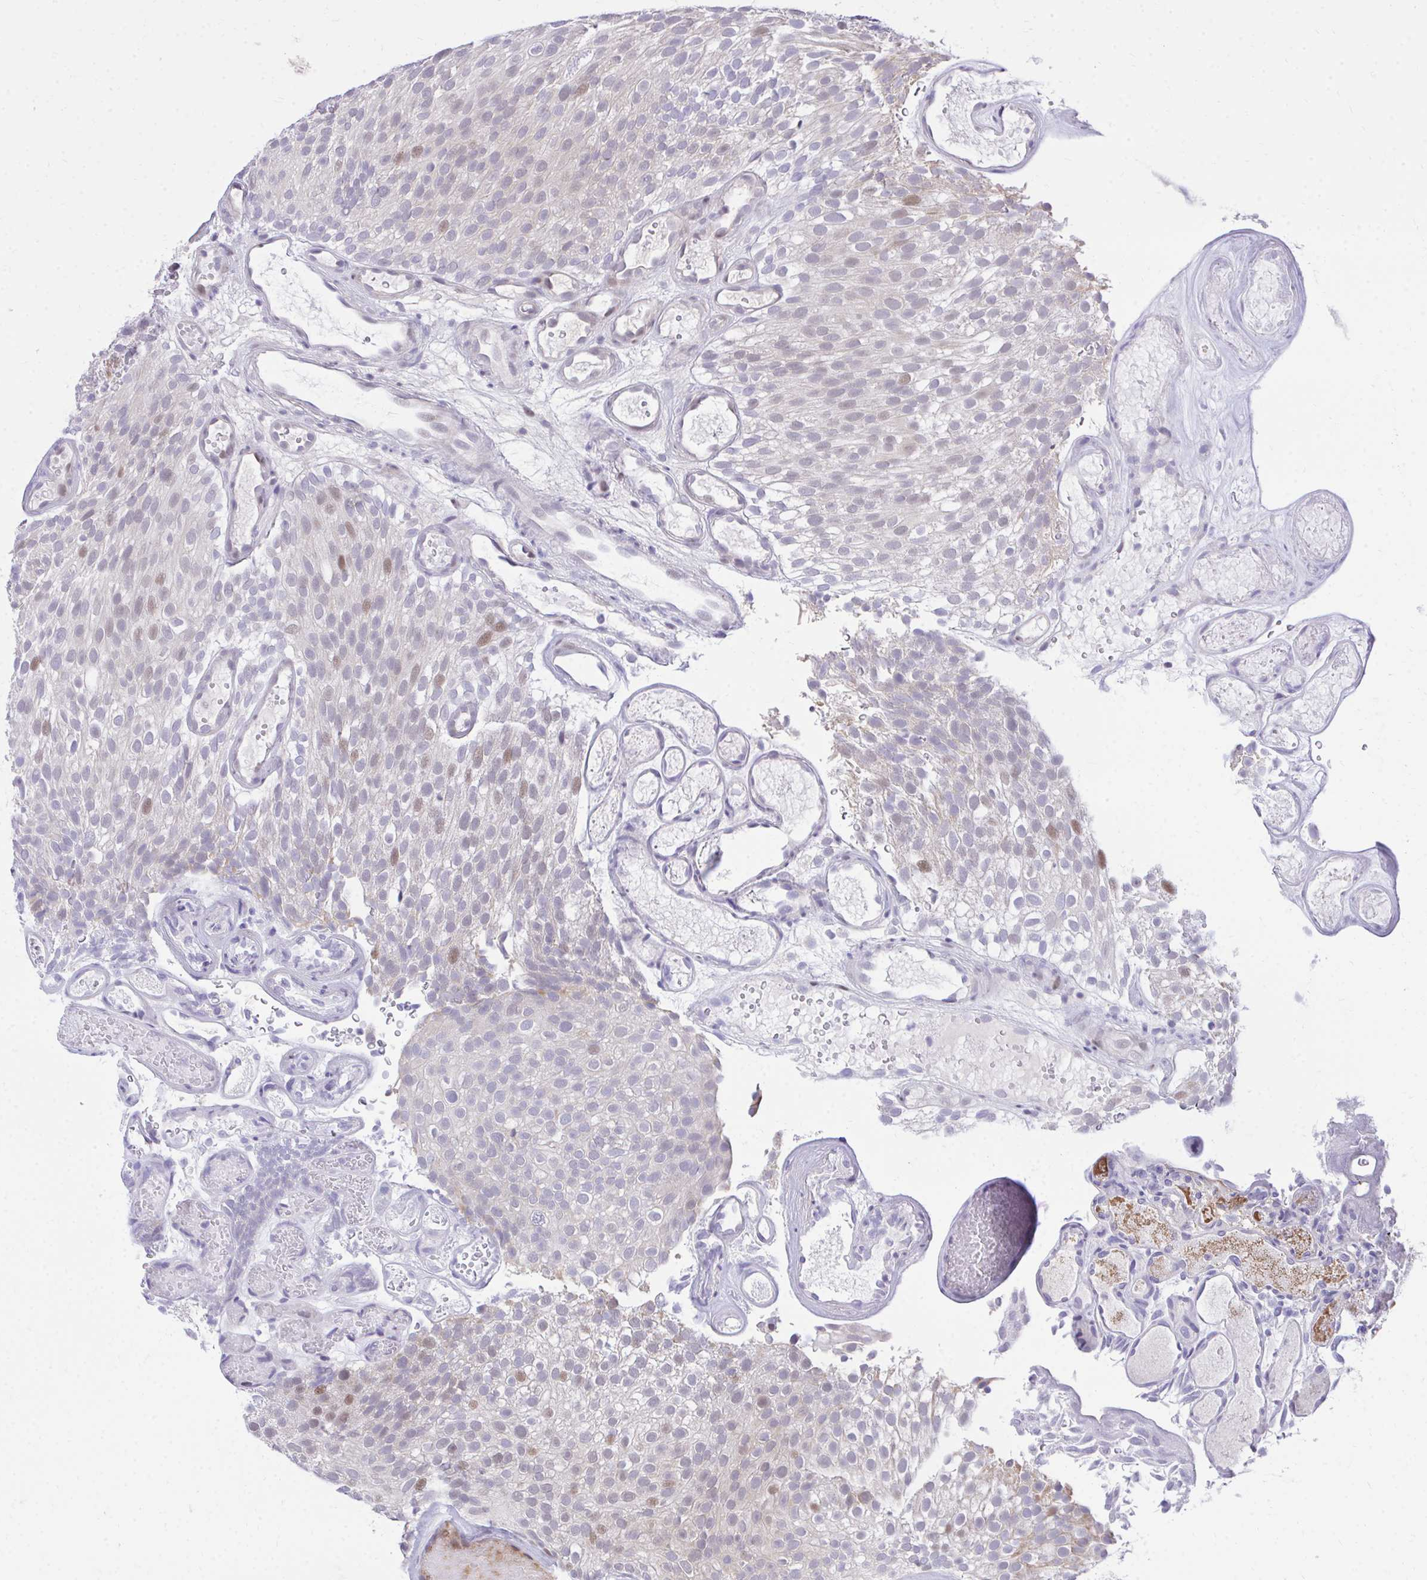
{"staining": {"intensity": "moderate", "quantity": "<25%", "location": "nuclear"}, "tissue": "urothelial cancer", "cell_type": "Tumor cells", "image_type": "cancer", "snomed": [{"axis": "morphology", "description": "Urothelial carcinoma, Low grade"}, {"axis": "topography", "description": "Urinary bladder"}], "caption": "Immunohistochemical staining of urothelial carcinoma (low-grade) displays low levels of moderate nuclear staining in about <25% of tumor cells.", "gene": "C14orf39", "patient": {"sex": "male", "age": 78}}